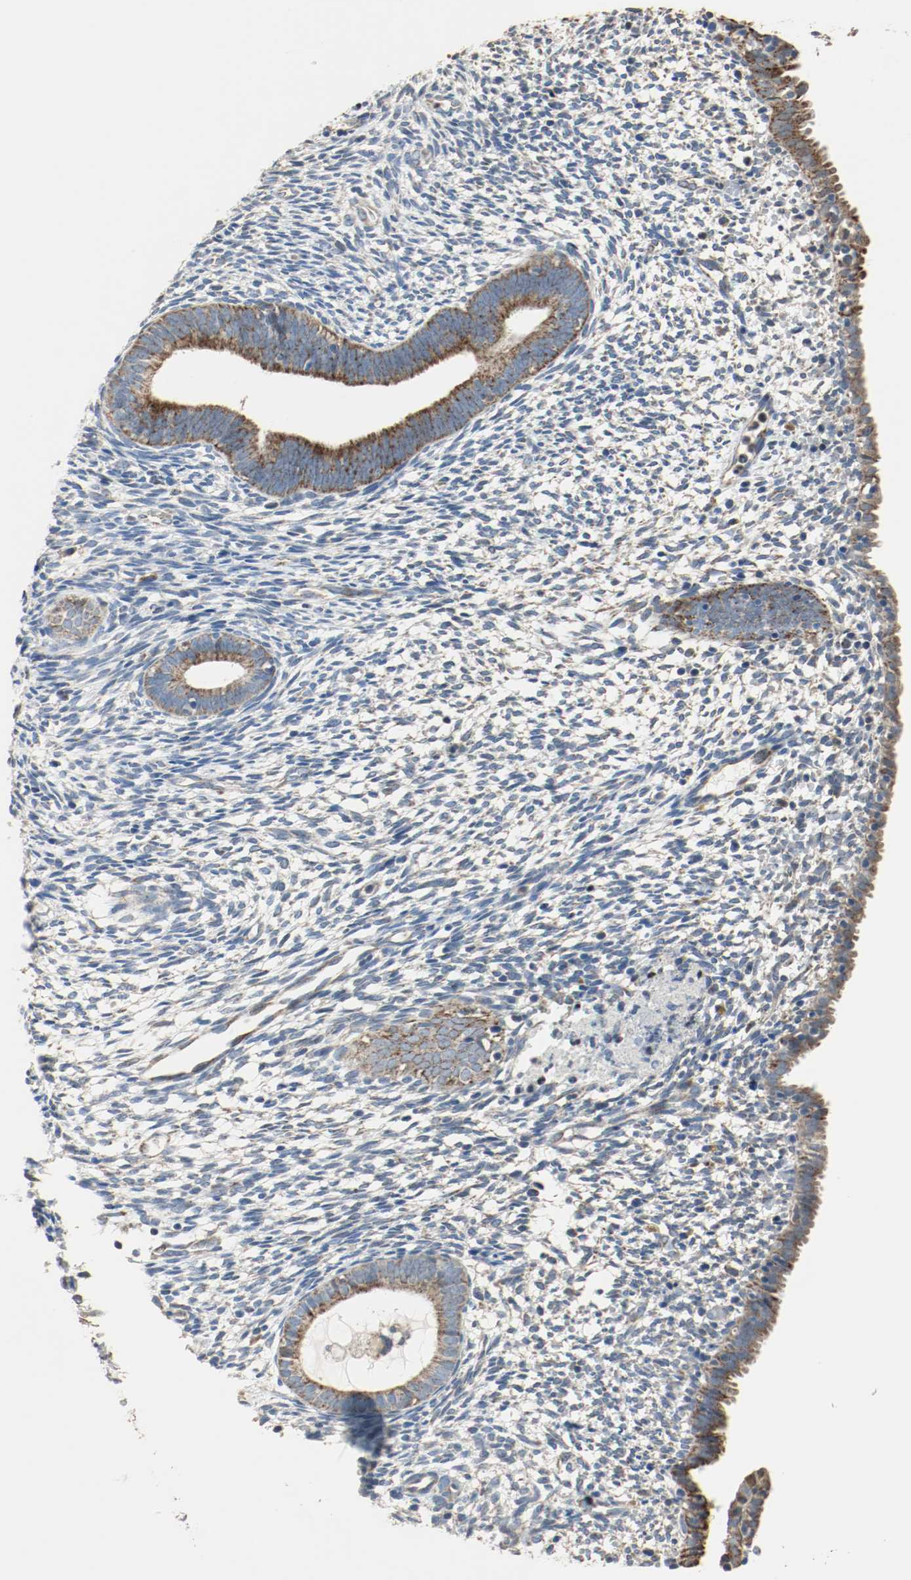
{"staining": {"intensity": "negative", "quantity": "none", "location": "none"}, "tissue": "endometrium", "cell_type": "Cells in endometrial stroma", "image_type": "normal", "snomed": [{"axis": "morphology", "description": "Normal tissue, NOS"}, {"axis": "morphology", "description": "Atrophy, NOS"}, {"axis": "topography", "description": "Uterus"}, {"axis": "topography", "description": "Endometrium"}], "caption": "IHC of unremarkable endometrium reveals no staining in cells in endometrial stroma.", "gene": "ALDH4A1", "patient": {"sex": "female", "age": 68}}